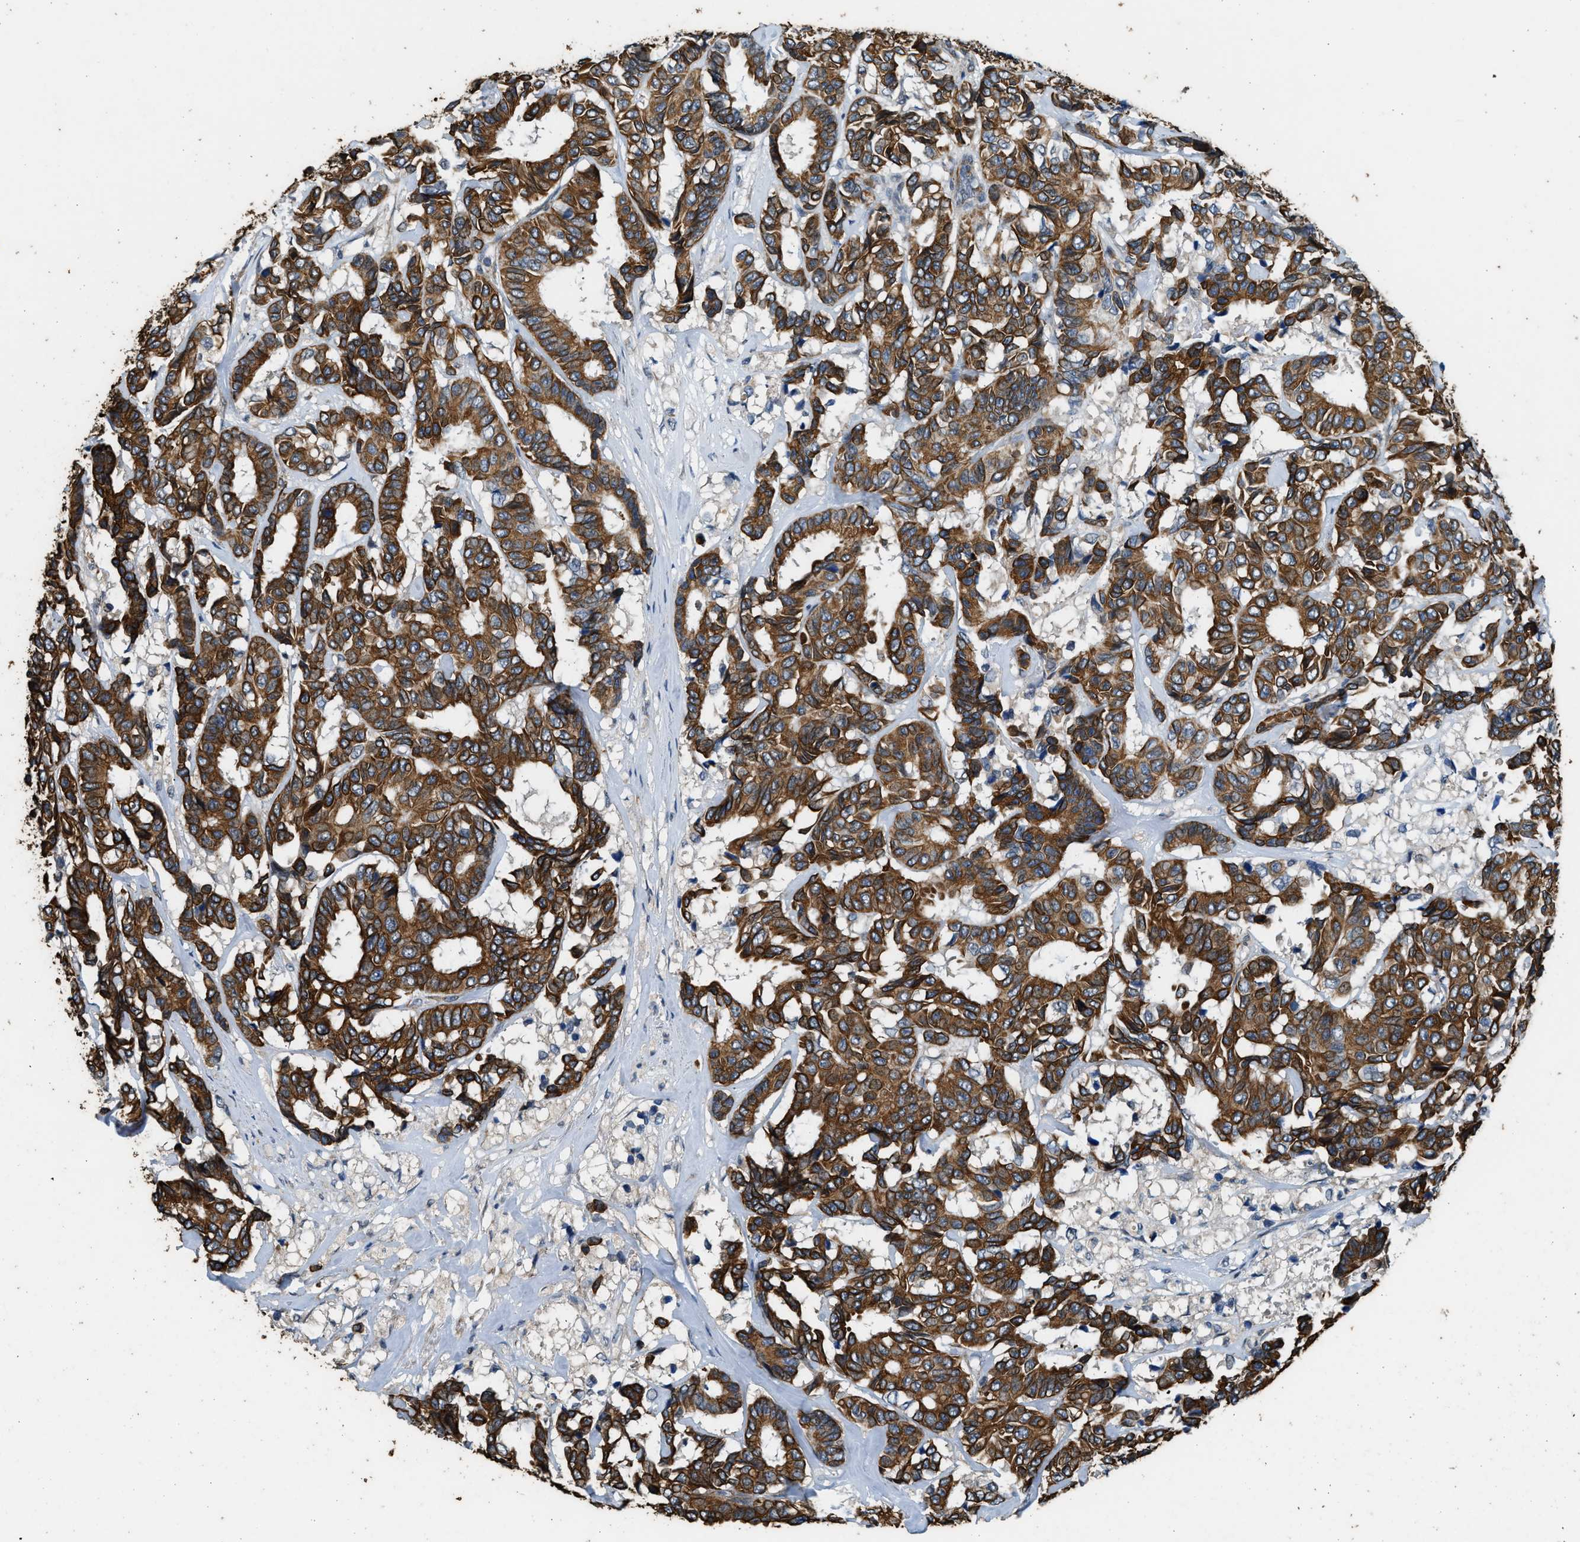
{"staining": {"intensity": "moderate", "quantity": ">75%", "location": "cytoplasmic/membranous"}, "tissue": "breast cancer", "cell_type": "Tumor cells", "image_type": "cancer", "snomed": [{"axis": "morphology", "description": "Duct carcinoma"}, {"axis": "topography", "description": "Breast"}], "caption": "There is medium levels of moderate cytoplasmic/membranous staining in tumor cells of breast infiltrating ductal carcinoma, as demonstrated by immunohistochemical staining (brown color).", "gene": "PCLO", "patient": {"sex": "female", "age": 87}}